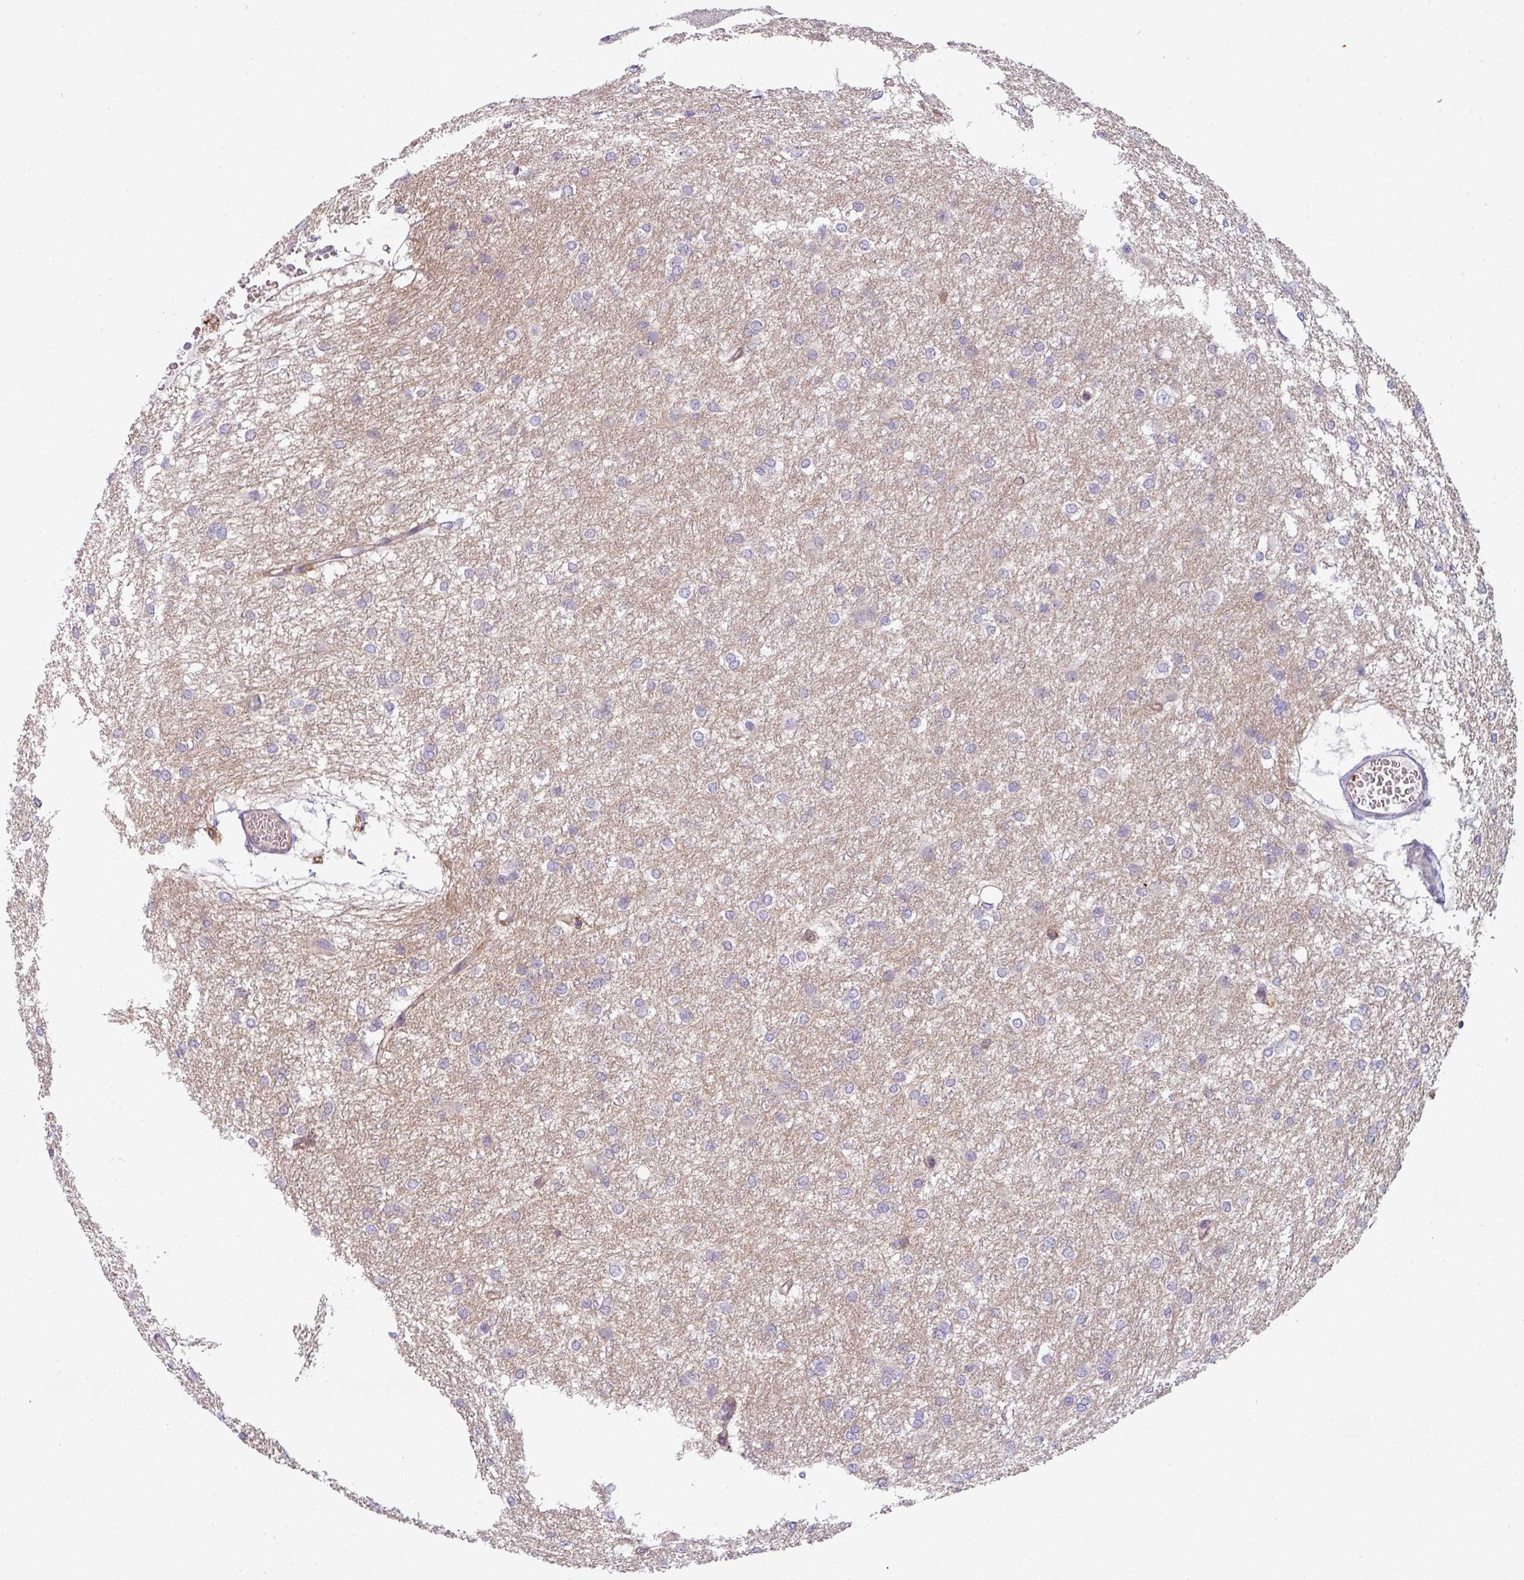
{"staining": {"intensity": "negative", "quantity": "none", "location": "none"}, "tissue": "glioma", "cell_type": "Tumor cells", "image_type": "cancer", "snomed": [{"axis": "morphology", "description": "Glioma, malignant, High grade"}, {"axis": "topography", "description": "Brain"}], "caption": "There is no significant staining in tumor cells of high-grade glioma (malignant).", "gene": "BUD23", "patient": {"sex": "female", "age": 50}}